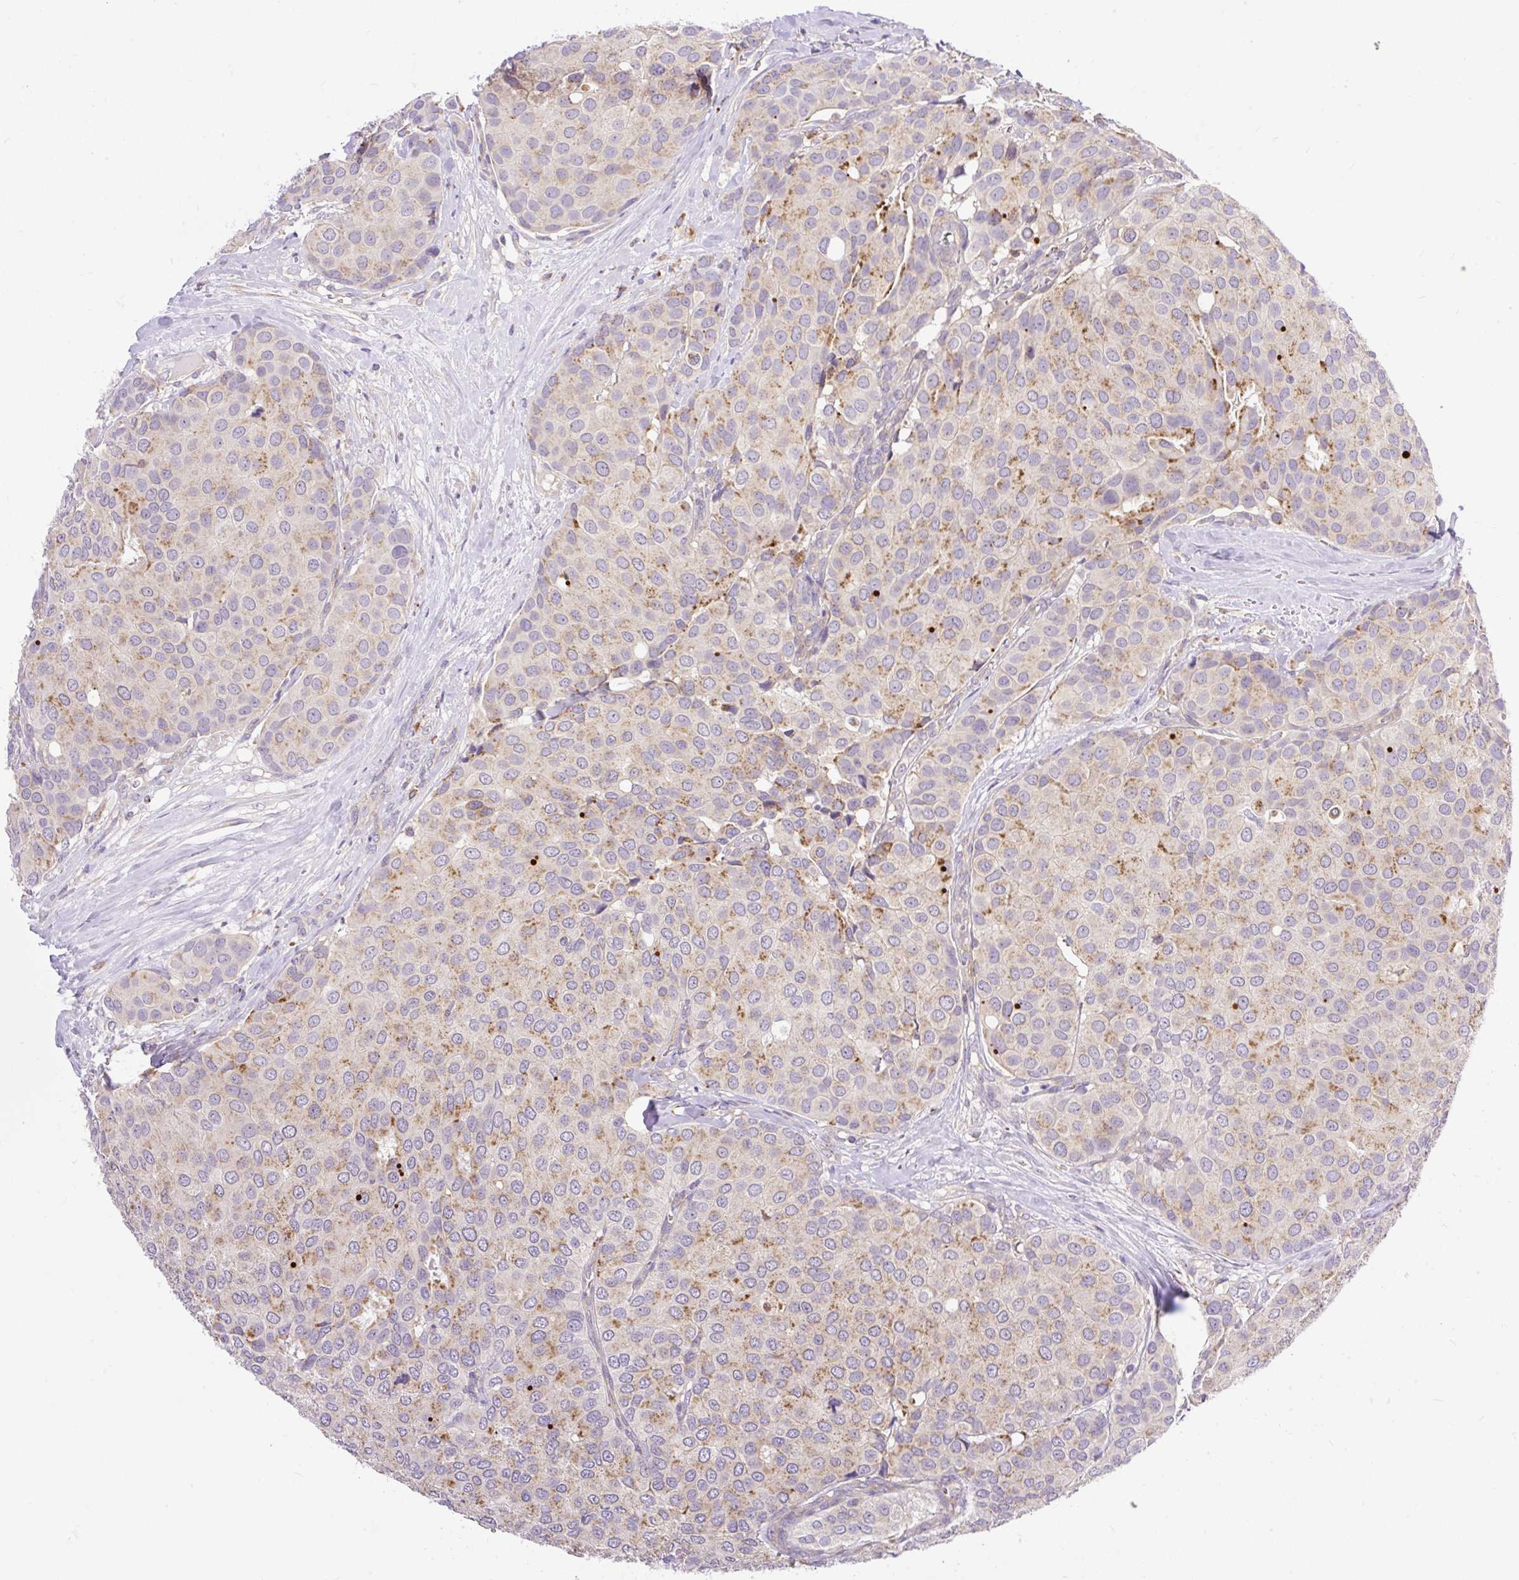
{"staining": {"intensity": "moderate", "quantity": "<25%", "location": "cytoplasmic/membranous"}, "tissue": "breast cancer", "cell_type": "Tumor cells", "image_type": "cancer", "snomed": [{"axis": "morphology", "description": "Duct carcinoma"}, {"axis": "topography", "description": "Breast"}], "caption": "Immunohistochemistry (IHC) image of neoplastic tissue: human breast cancer stained using immunohistochemistry exhibits low levels of moderate protein expression localized specifically in the cytoplasmic/membranous of tumor cells, appearing as a cytoplasmic/membranous brown color.", "gene": "HEXB", "patient": {"sex": "female", "age": 70}}